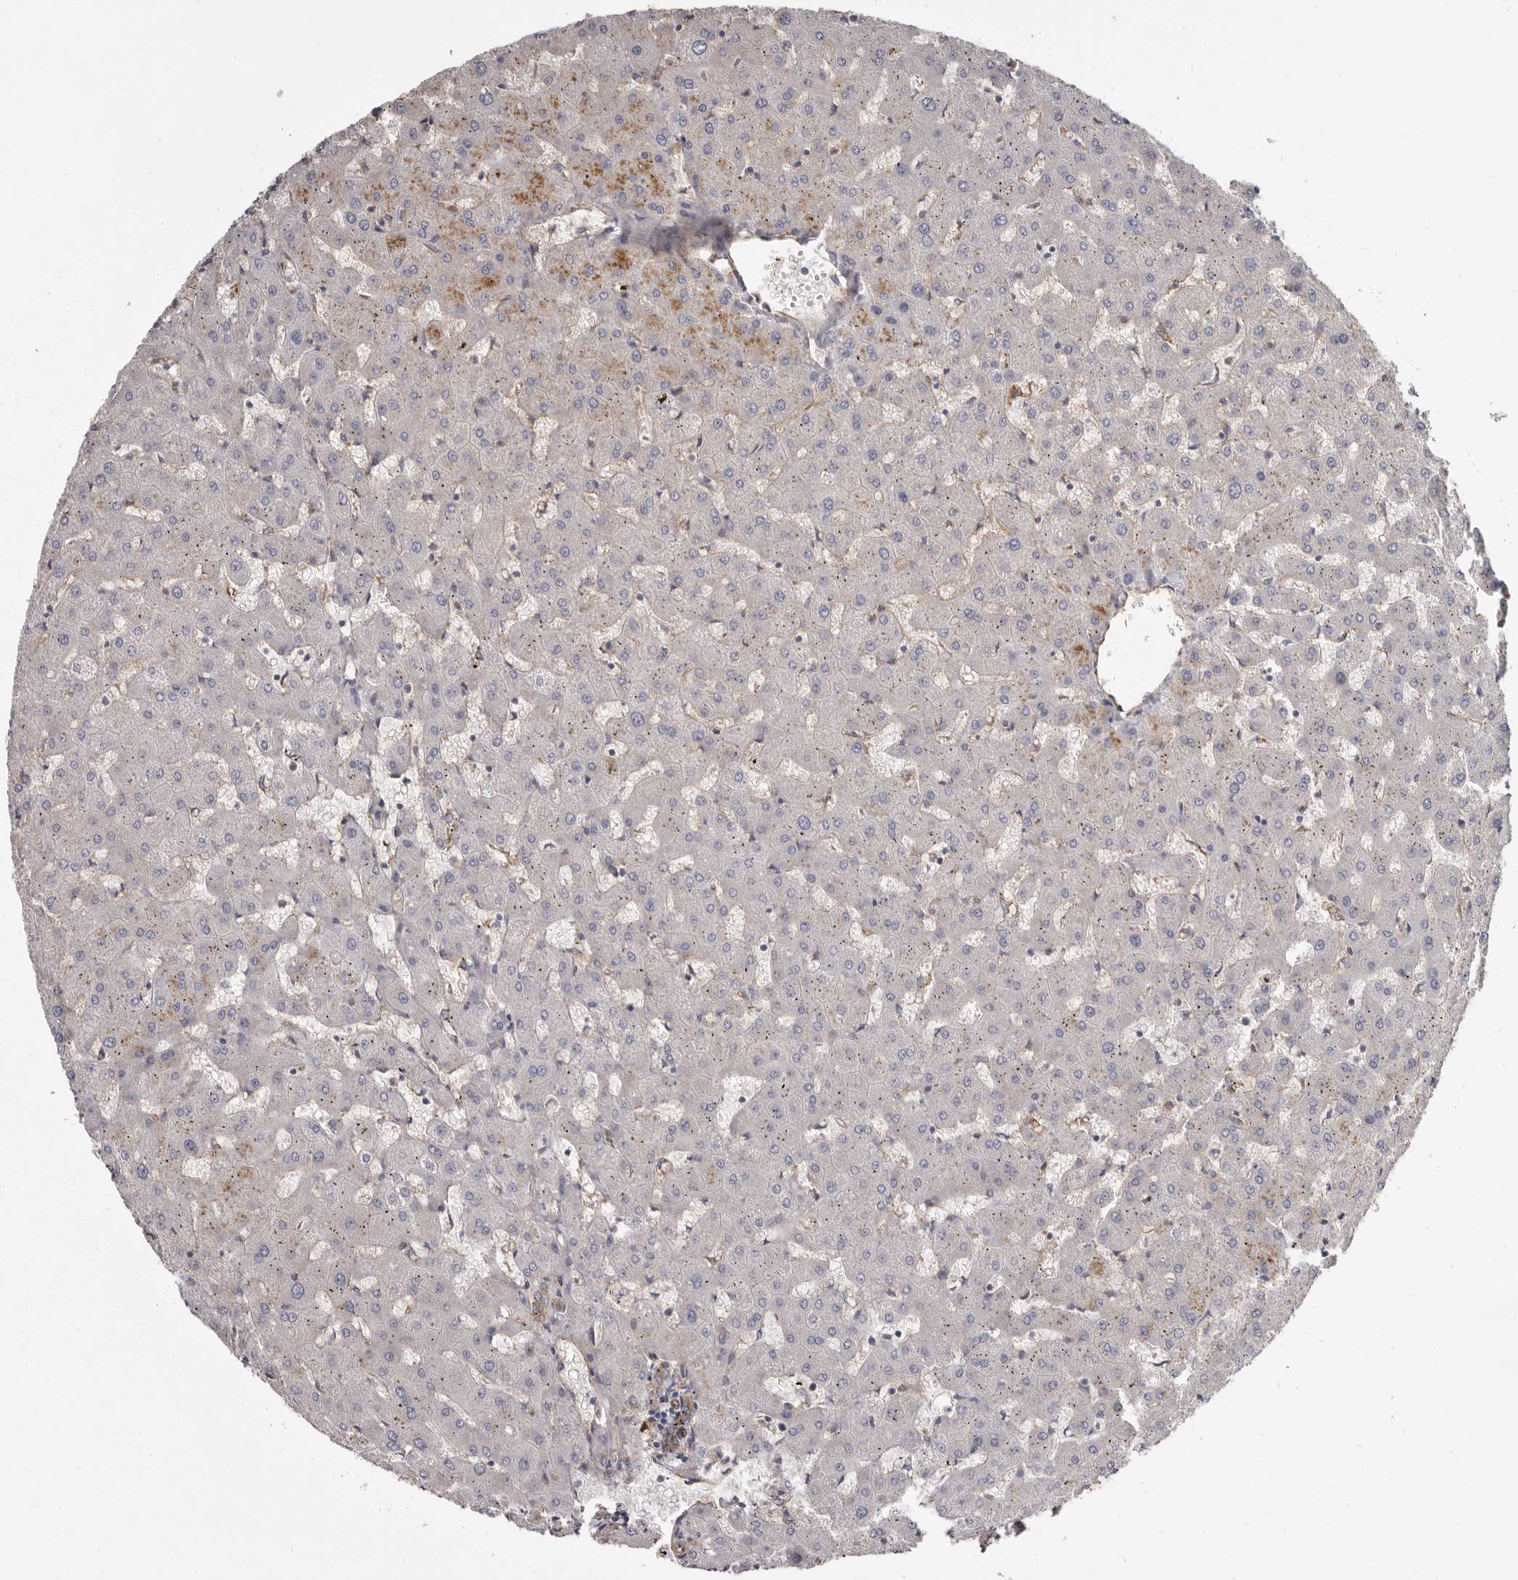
{"staining": {"intensity": "moderate", "quantity": ">75%", "location": "cytoplasmic/membranous"}, "tissue": "liver", "cell_type": "Cholangiocytes", "image_type": "normal", "snomed": [{"axis": "morphology", "description": "Normal tissue, NOS"}, {"axis": "topography", "description": "Liver"}], "caption": "A medium amount of moderate cytoplasmic/membranous positivity is seen in approximately >75% of cholangiocytes in benign liver.", "gene": "ENAH", "patient": {"sex": "female", "age": 63}}